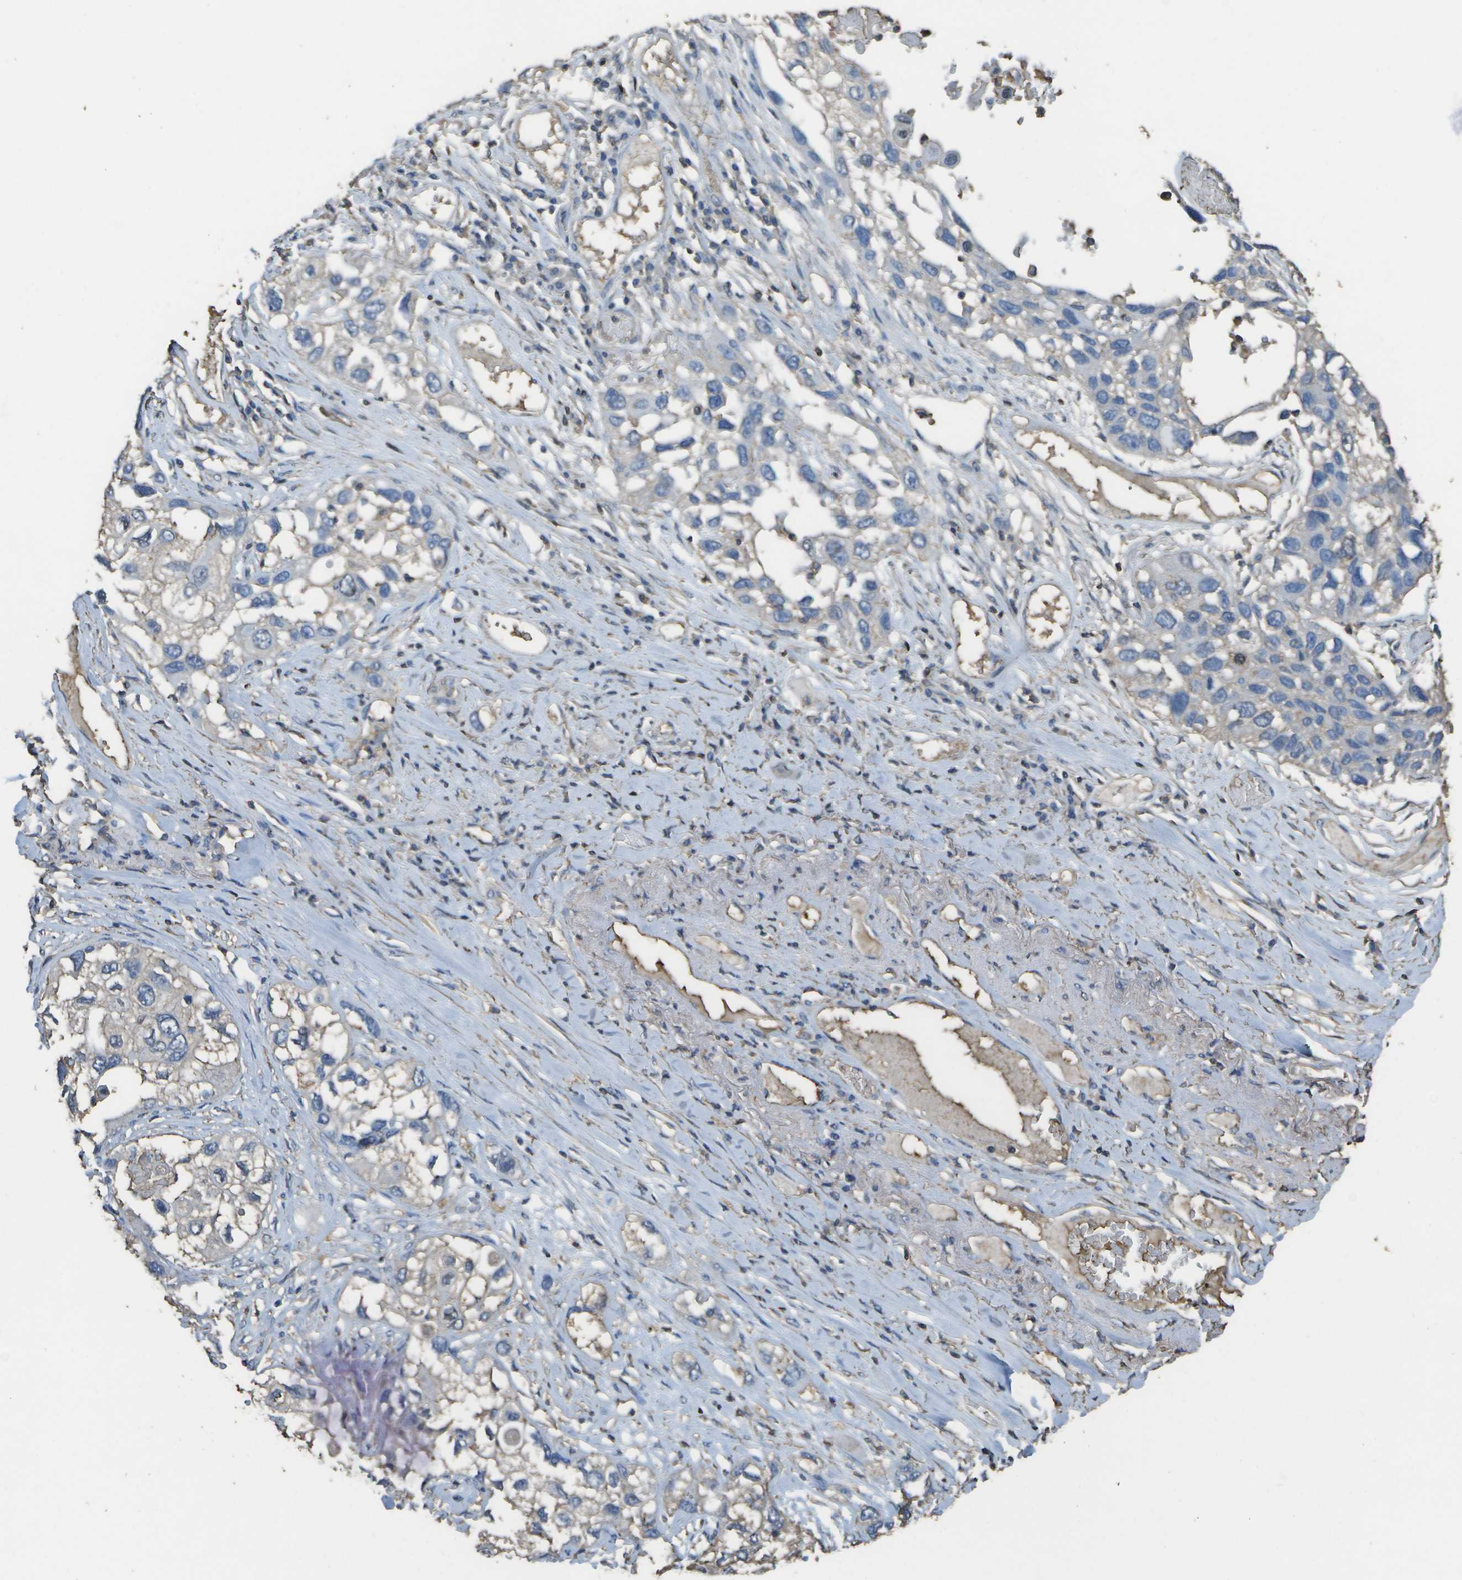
{"staining": {"intensity": "negative", "quantity": "none", "location": "none"}, "tissue": "lung cancer", "cell_type": "Tumor cells", "image_type": "cancer", "snomed": [{"axis": "morphology", "description": "Squamous cell carcinoma, NOS"}, {"axis": "topography", "description": "Lung"}], "caption": "High magnification brightfield microscopy of lung cancer (squamous cell carcinoma) stained with DAB (3,3'-diaminobenzidine) (brown) and counterstained with hematoxylin (blue): tumor cells show no significant positivity.", "gene": "CYP4F11", "patient": {"sex": "male", "age": 71}}